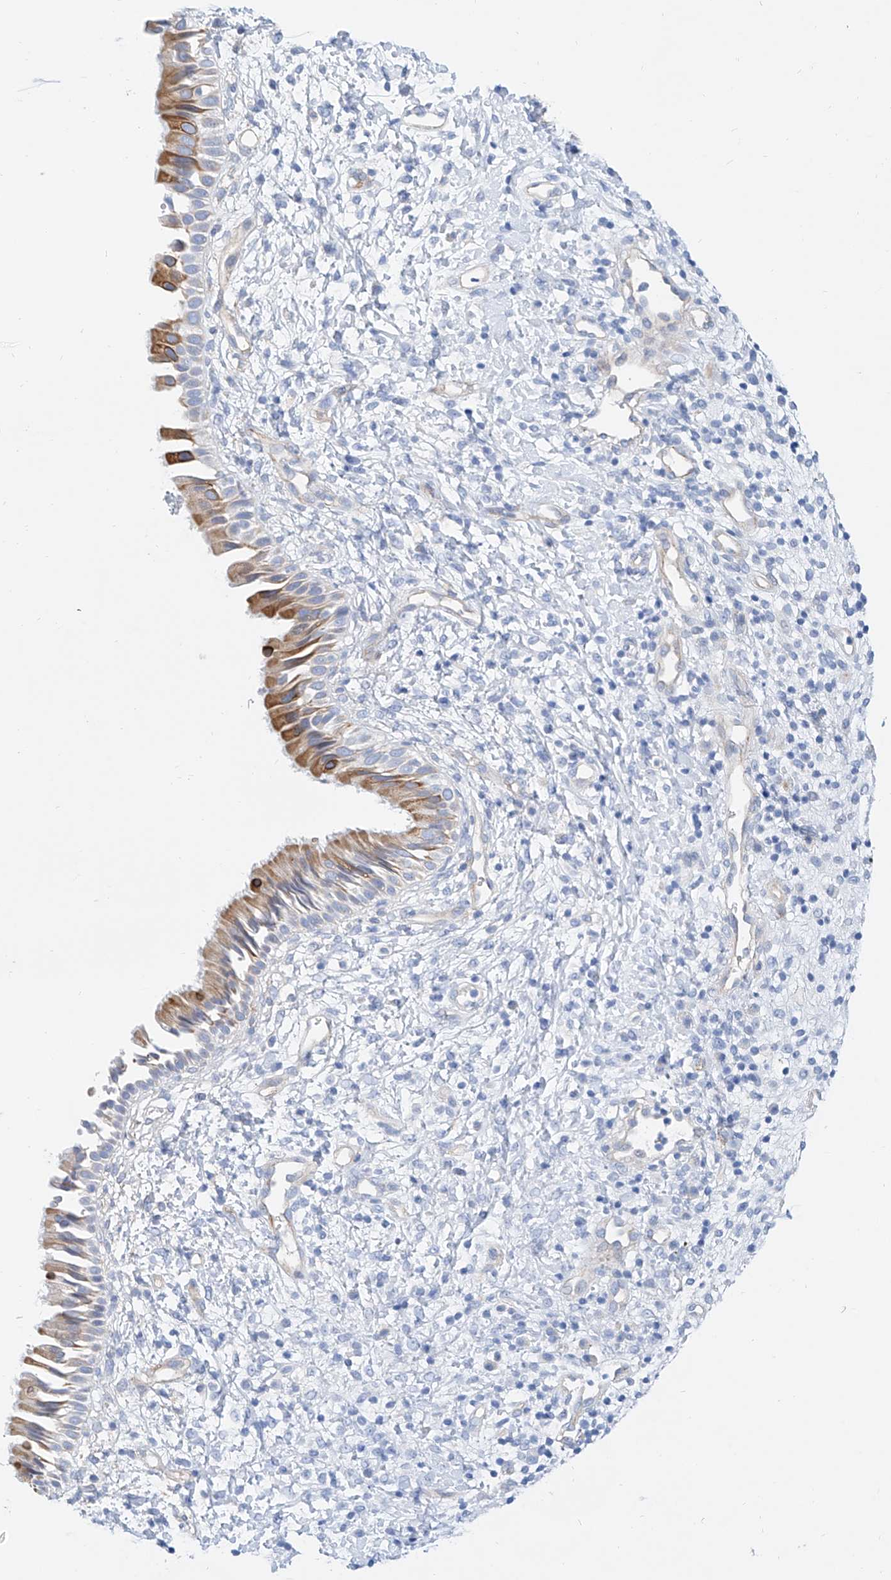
{"staining": {"intensity": "moderate", "quantity": "25%-75%", "location": "cytoplasmic/membranous"}, "tissue": "nasopharynx", "cell_type": "Respiratory epithelial cells", "image_type": "normal", "snomed": [{"axis": "morphology", "description": "Normal tissue, NOS"}, {"axis": "topography", "description": "Nasopharynx"}], "caption": "Protein staining of unremarkable nasopharynx displays moderate cytoplasmic/membranous positivity in about 25%-75% of respiratory epithelial cells. (DAB IHC, brown staining for protein, blue staining for nuclei).", "gene": "SBSPON", "patient": {"sex": "male", "age": 22}}